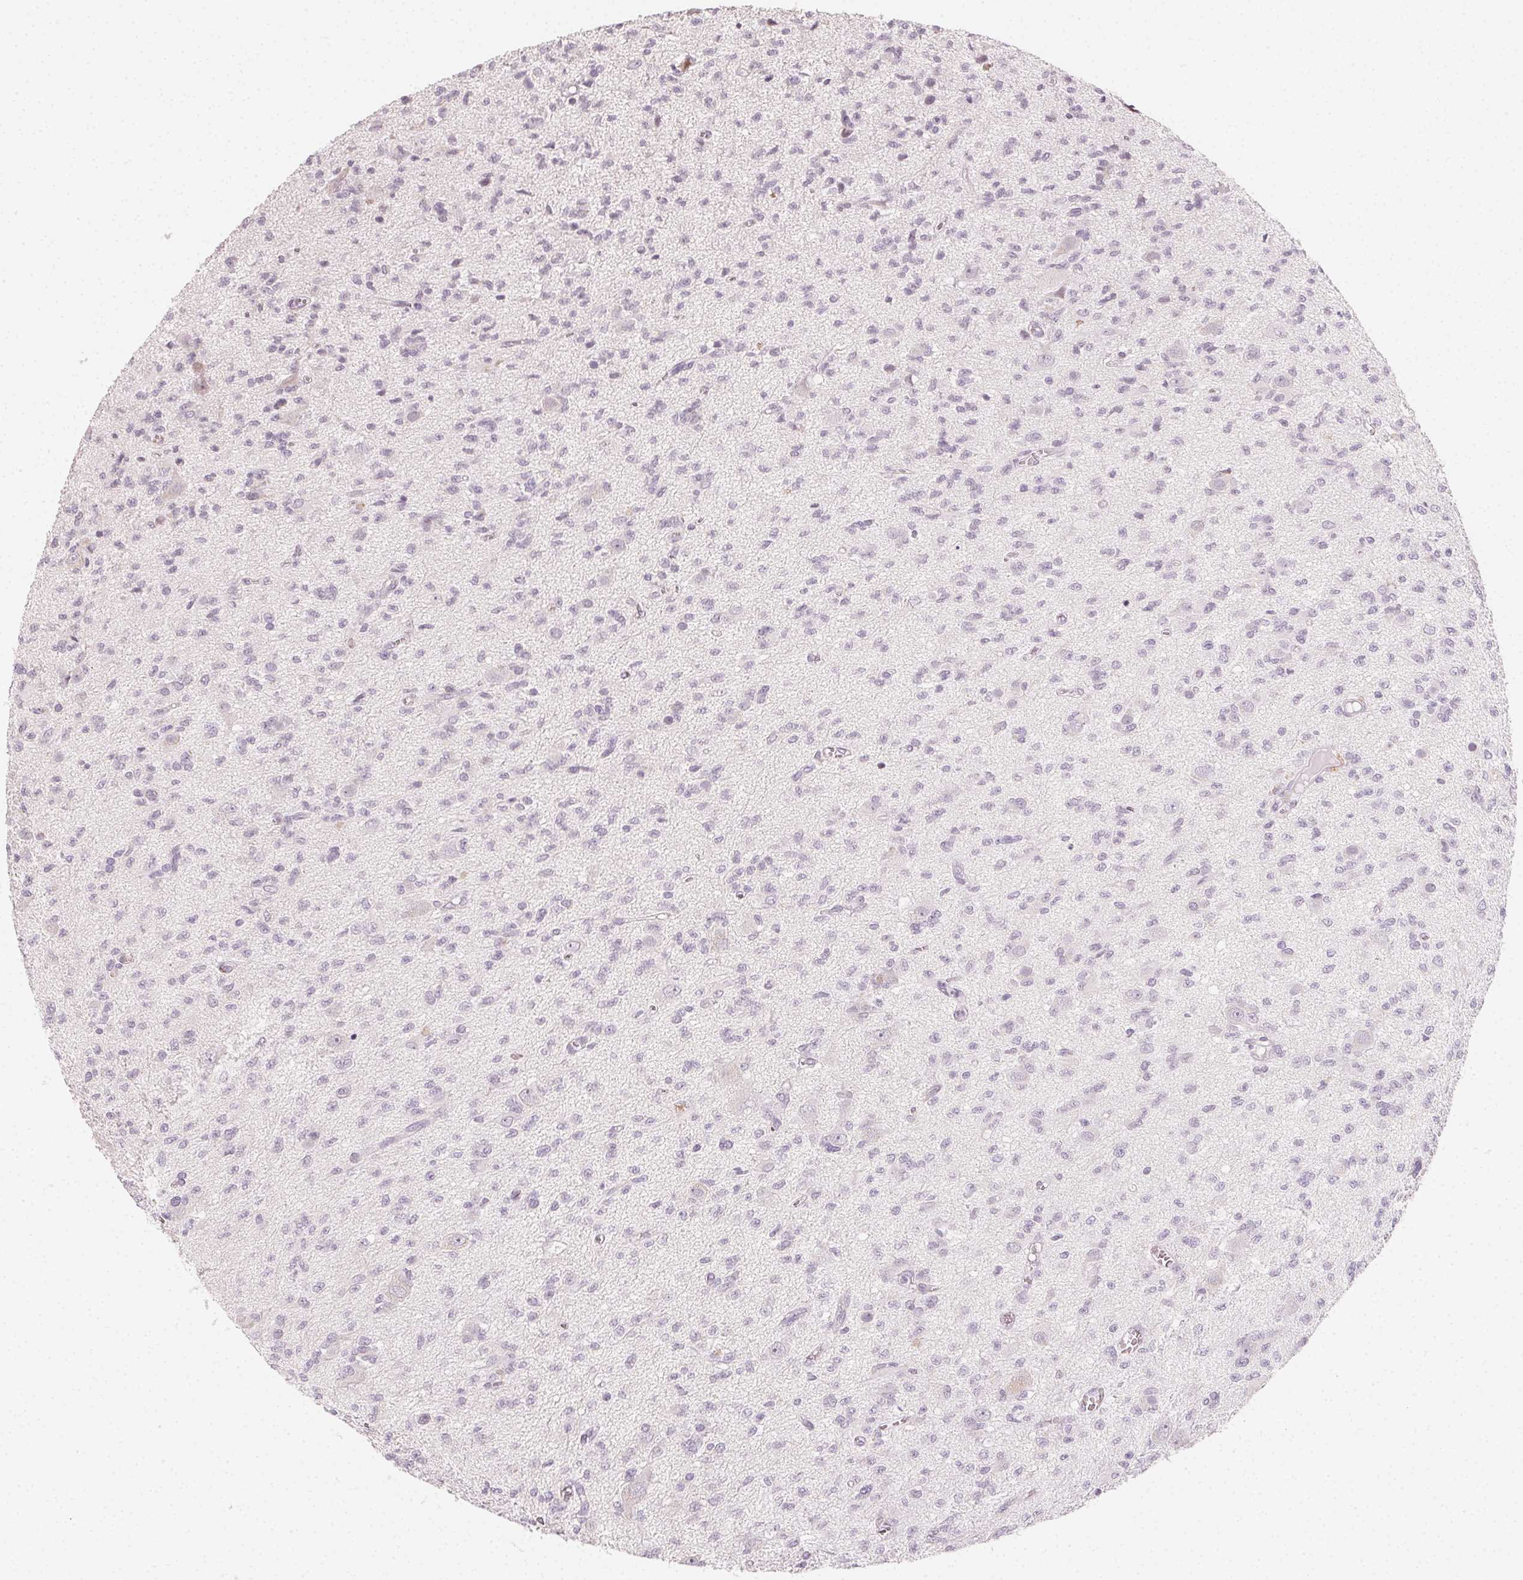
{"staining": {"intensity": "negative", "quantity": "none", "location": "none"}, "tissue": "glioma", "cell_type": "Tumor cells", "image_type": "cancer", "snomed": [{"axis": "morphology", "description": "Glioma, malignant, Low grade"}, {"axis": "topography", "description": "Brain"}], "caption": "Immunohistochemical staining of glioma reveals no significant positivity in tumor cells.", "gene": "CCDC96", "patient": {"sex": "male", "age": 64}}